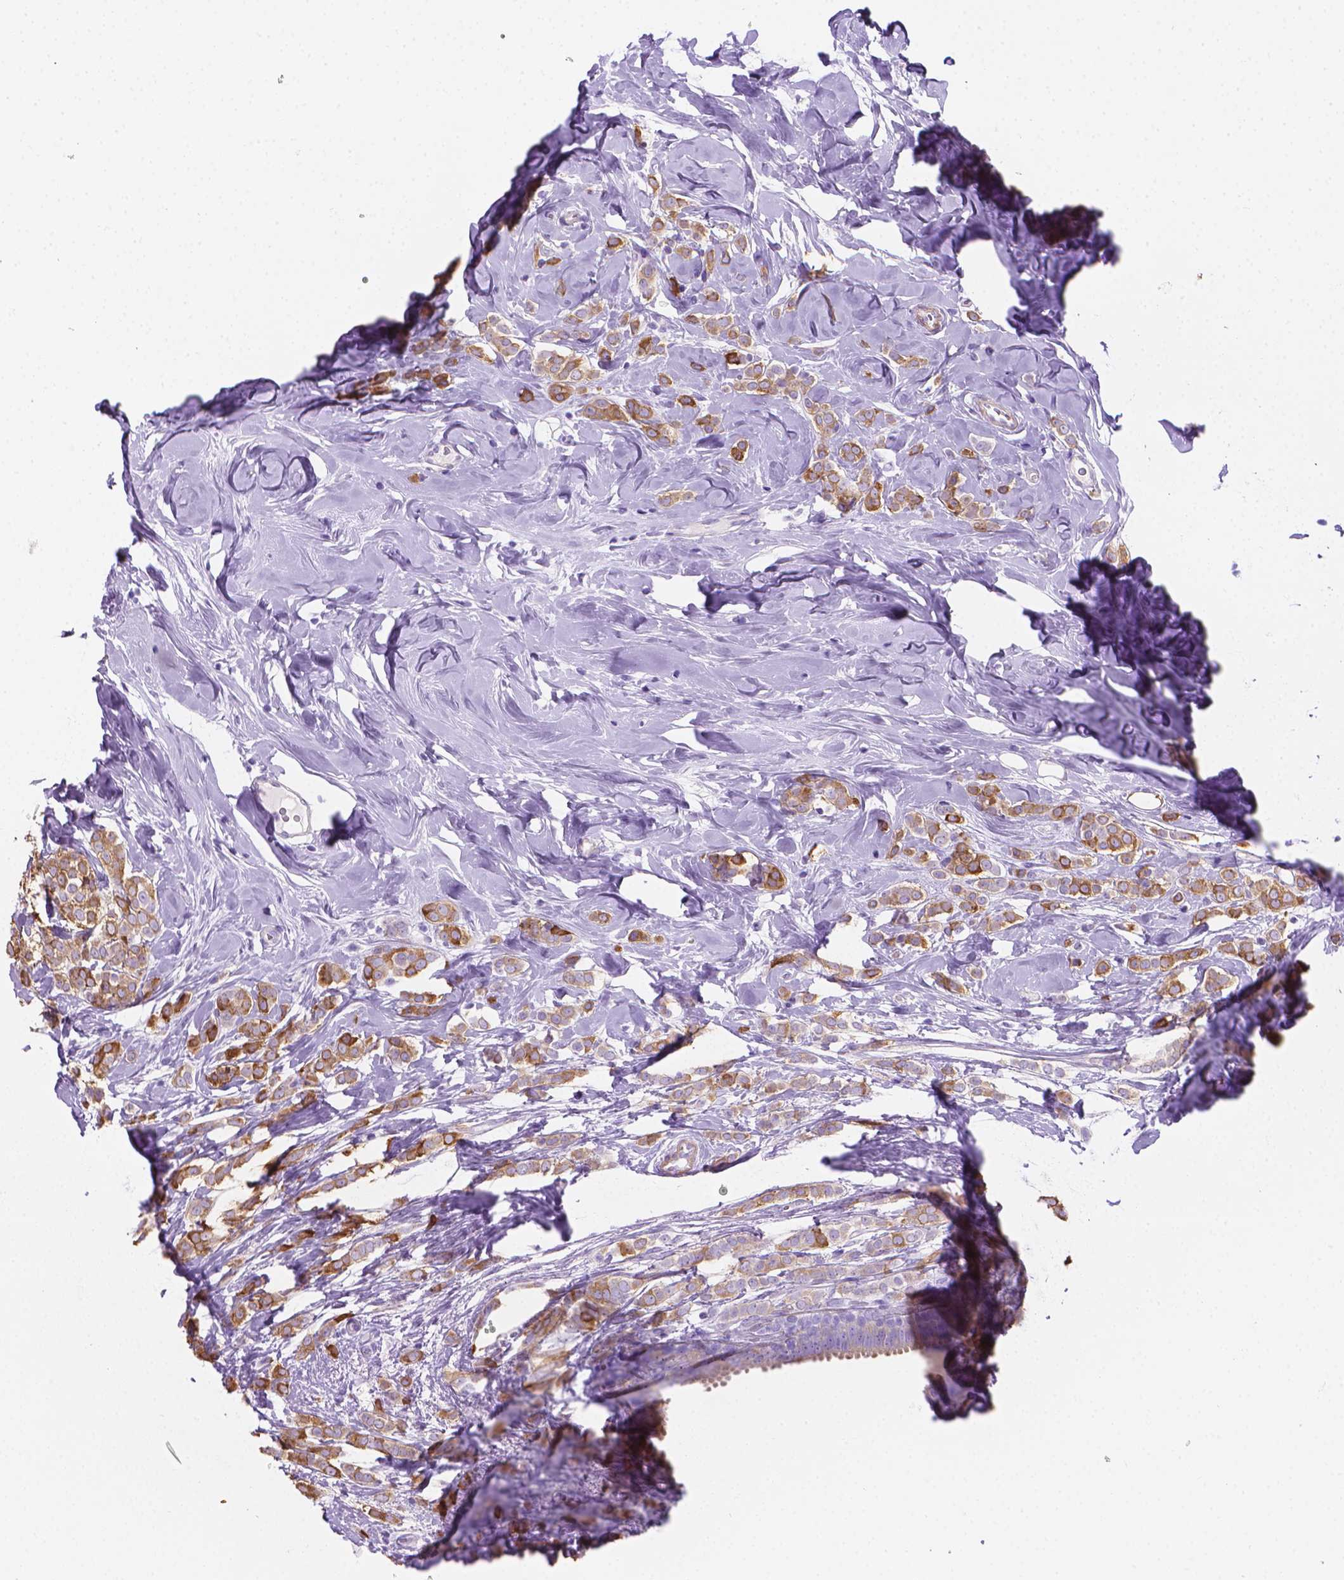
{"staining": {"intensity": "moderate", "quantity": ">75%", "location": "cytoplasmic/membranous"}, "tissue": "breast cancer", "cell_type": "Tumor cells", "image_type": "cancer", "snomed": [{"axis": "morphology", "description": "Lobular carcinoma"}, {"axis": "topography", "description": "Breast"}], "caption": "This micrograph displays immunohistochemistry (IHC) staining of breast lobular carcinoma, with medium moderate cytoplasmic/membranous expression in approximately >75% of tumor cells.", "gene": "FASN", "patient": {"sex": "female", "age": 49}}